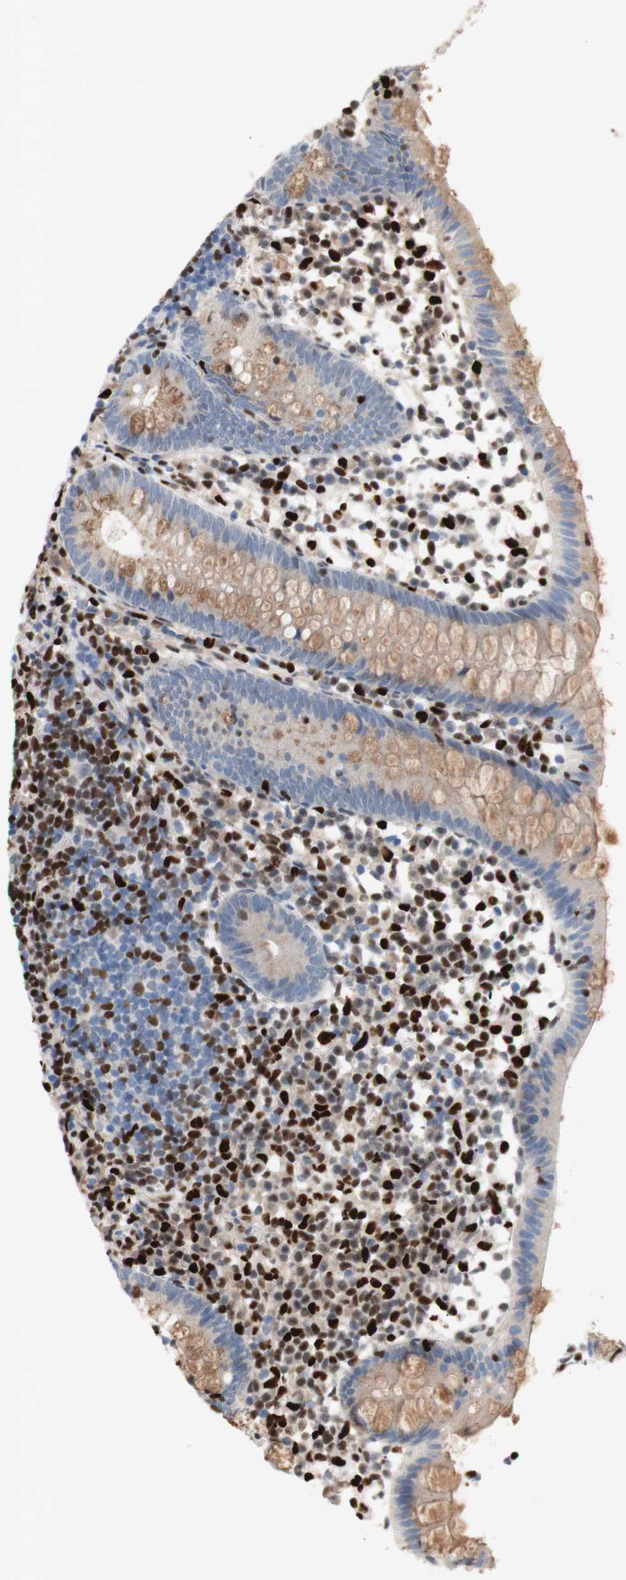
{"staining": {"intensity": "moderate", "quantity": ">75%", "location": "cytoplasmic/membranous"}, "tissue": "appendix", "cell_type": "Glandular cells", "image_type": "normal", "snomed": [{"axis": "morphology", "description": "Normal tissue, NOS"}, {"axis": "topography", "description": "Appendix"}], "caption": "Protein expression by immunohistochemistry (IHC) reveals moderate cytoplasmic/membranous positivity in approximately >75% of glandular cells in unremarkable appendix.", "gene": "EED", "patient": {"sex": "female", "age": 20}}